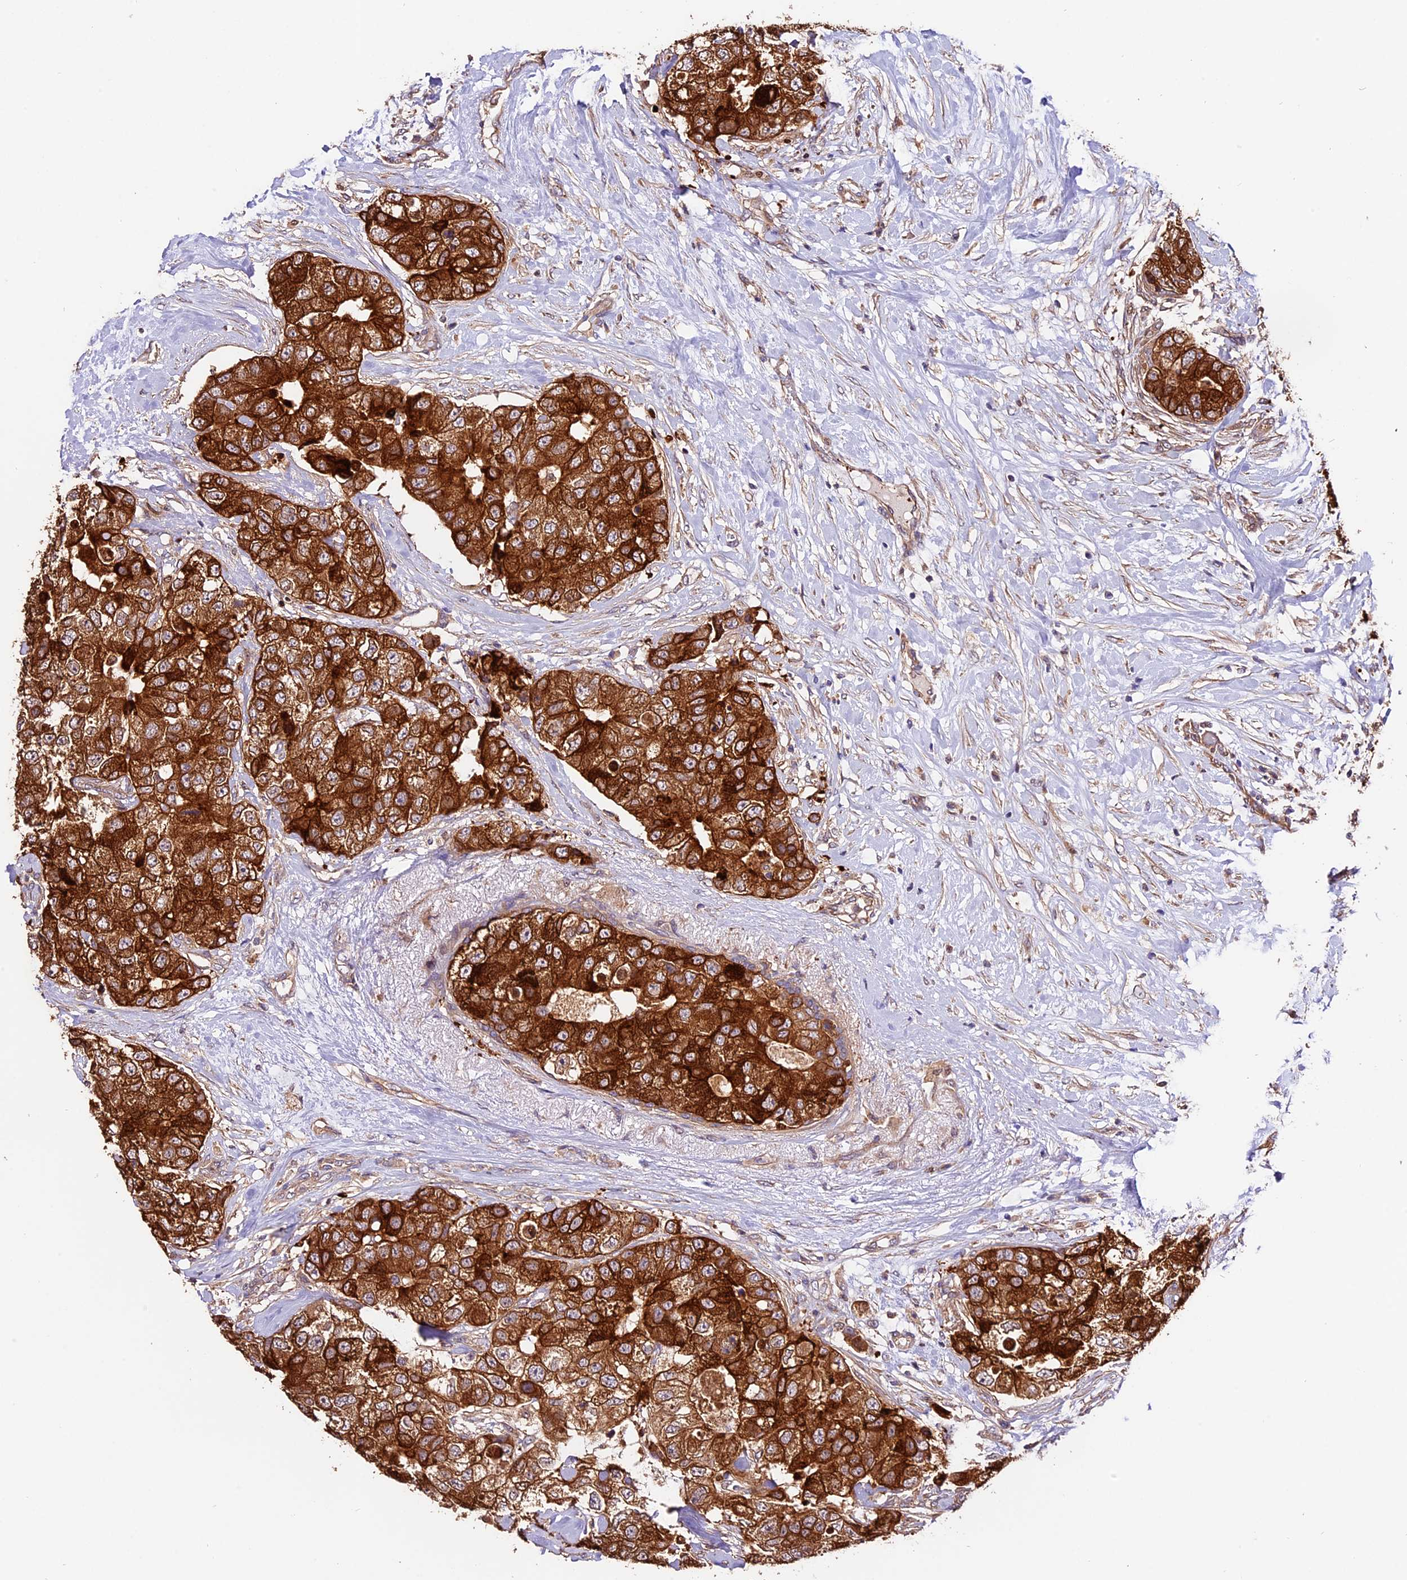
{"staining": {"intensity": "strong", "quantity": ">75%", "location": "cytoplasmic/membranous"}, "tissue": "breast cancer", "cell_type": "Tumor cells", "image_type": "cancer", "snomed": [{"axis": "morphology", "description": "Duct carcinoma"}, {"axis": "topography", "description": "Breast"}], "caption": "High-power microscopy captured an immunohistochemistry micrograph of breast cancer, revealing strong cytoplasmic/membranous staining in approximately >75% of tumor cells. (DAB (3,3'-diaminobenzidine) IHC with brightfield microscopy, high magnification).", "gene": "CES3", "patient": {"sex": "female", "age": 62}}